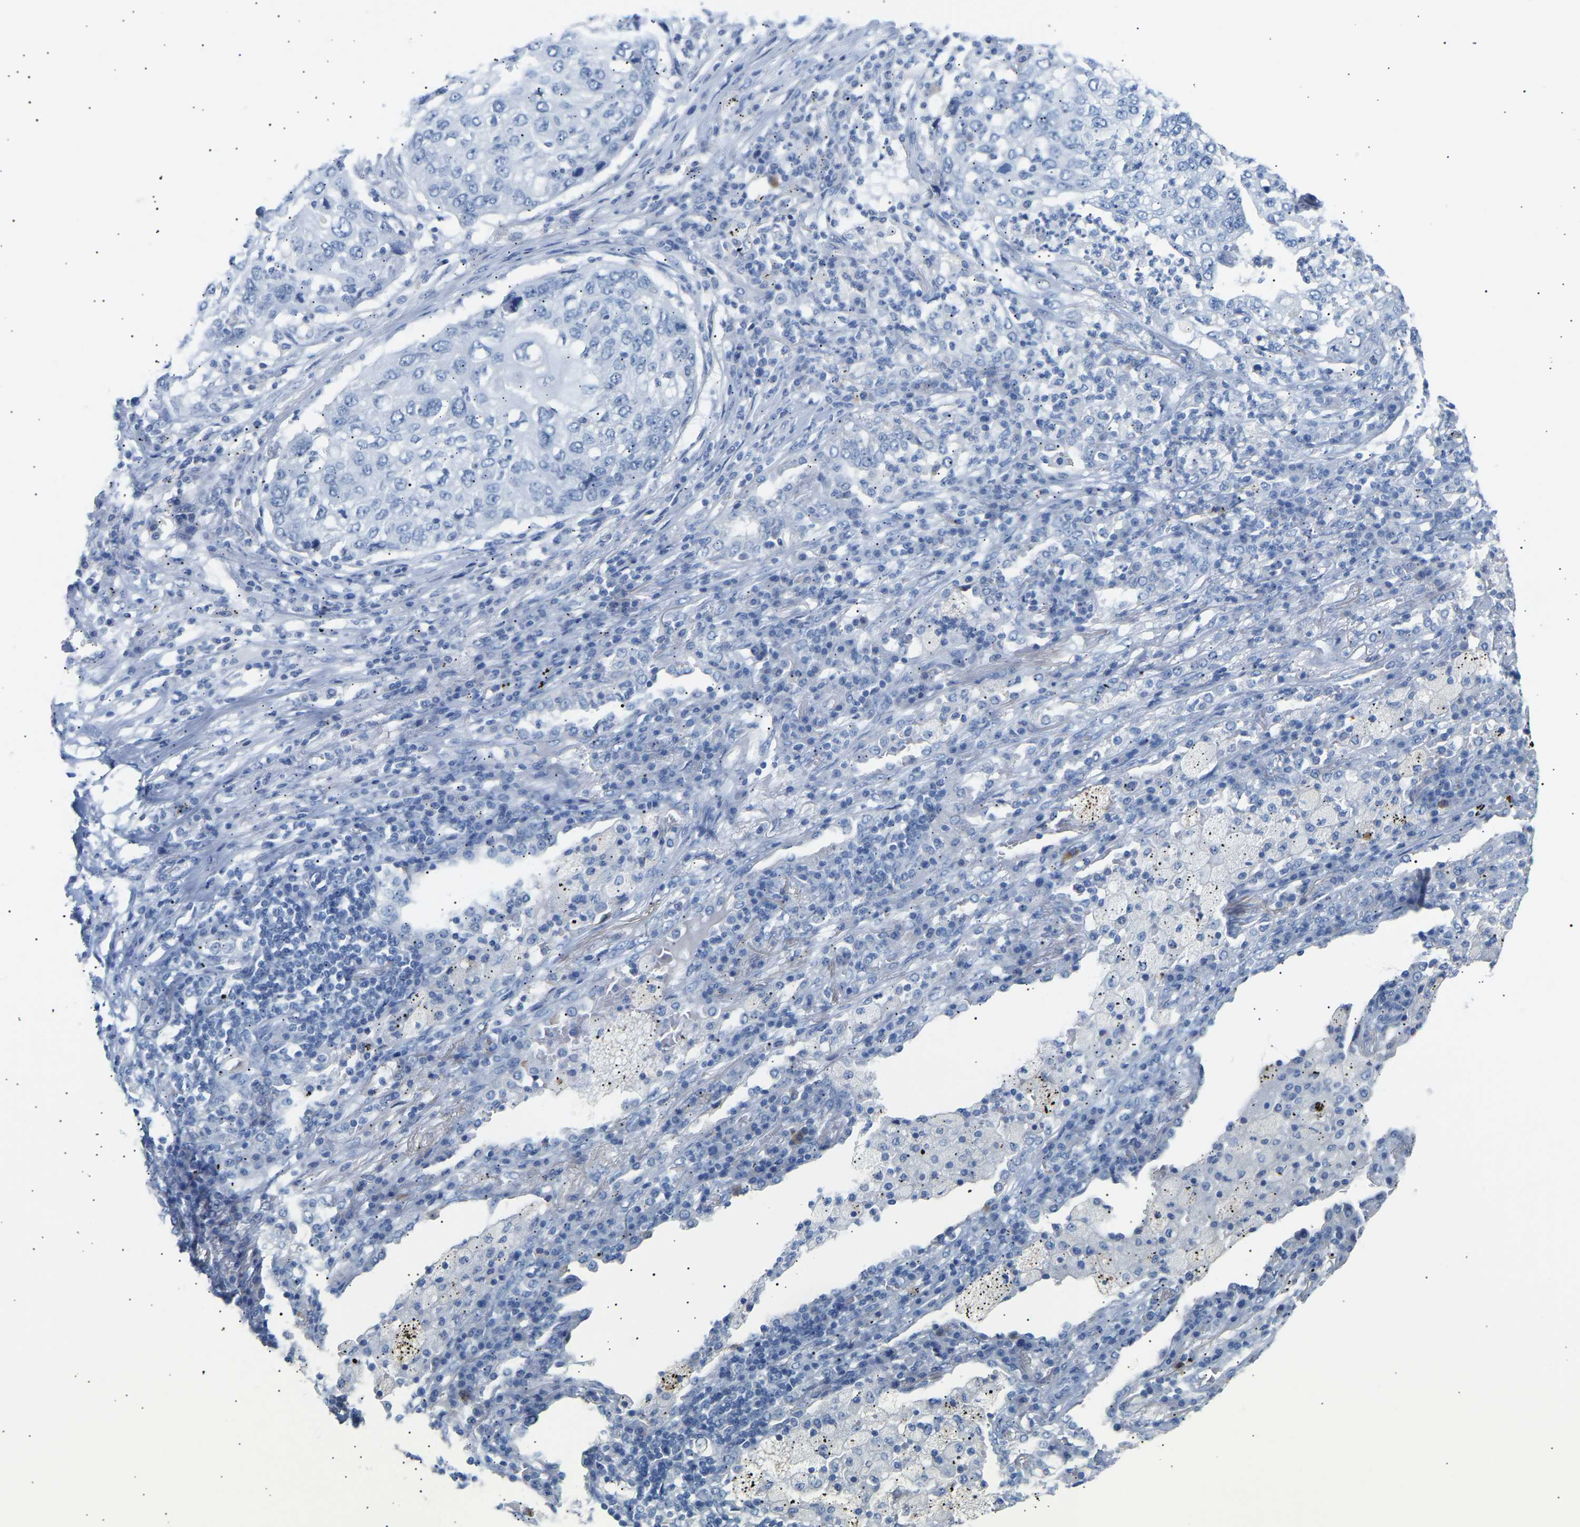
{"staining": {"intensity": "negative", "quantity": "none", "location": "none"}, "tissue": "lung cancer", "cell_type": "Tumor cells", "image_type": "cancer", "snomed": [{"axis": "morphology", "description": "Squamous cell carcinoma, NOS"}, {"axis": "topography", "description": "Lung"}], "caption": "DAB immunohistochemical staining of human lung cancer (squamous cell carcinoma) exhibits no significant expression in tumor cells.", "gene": "PEX1", "patient": {"sex": "female", "age": 63}}